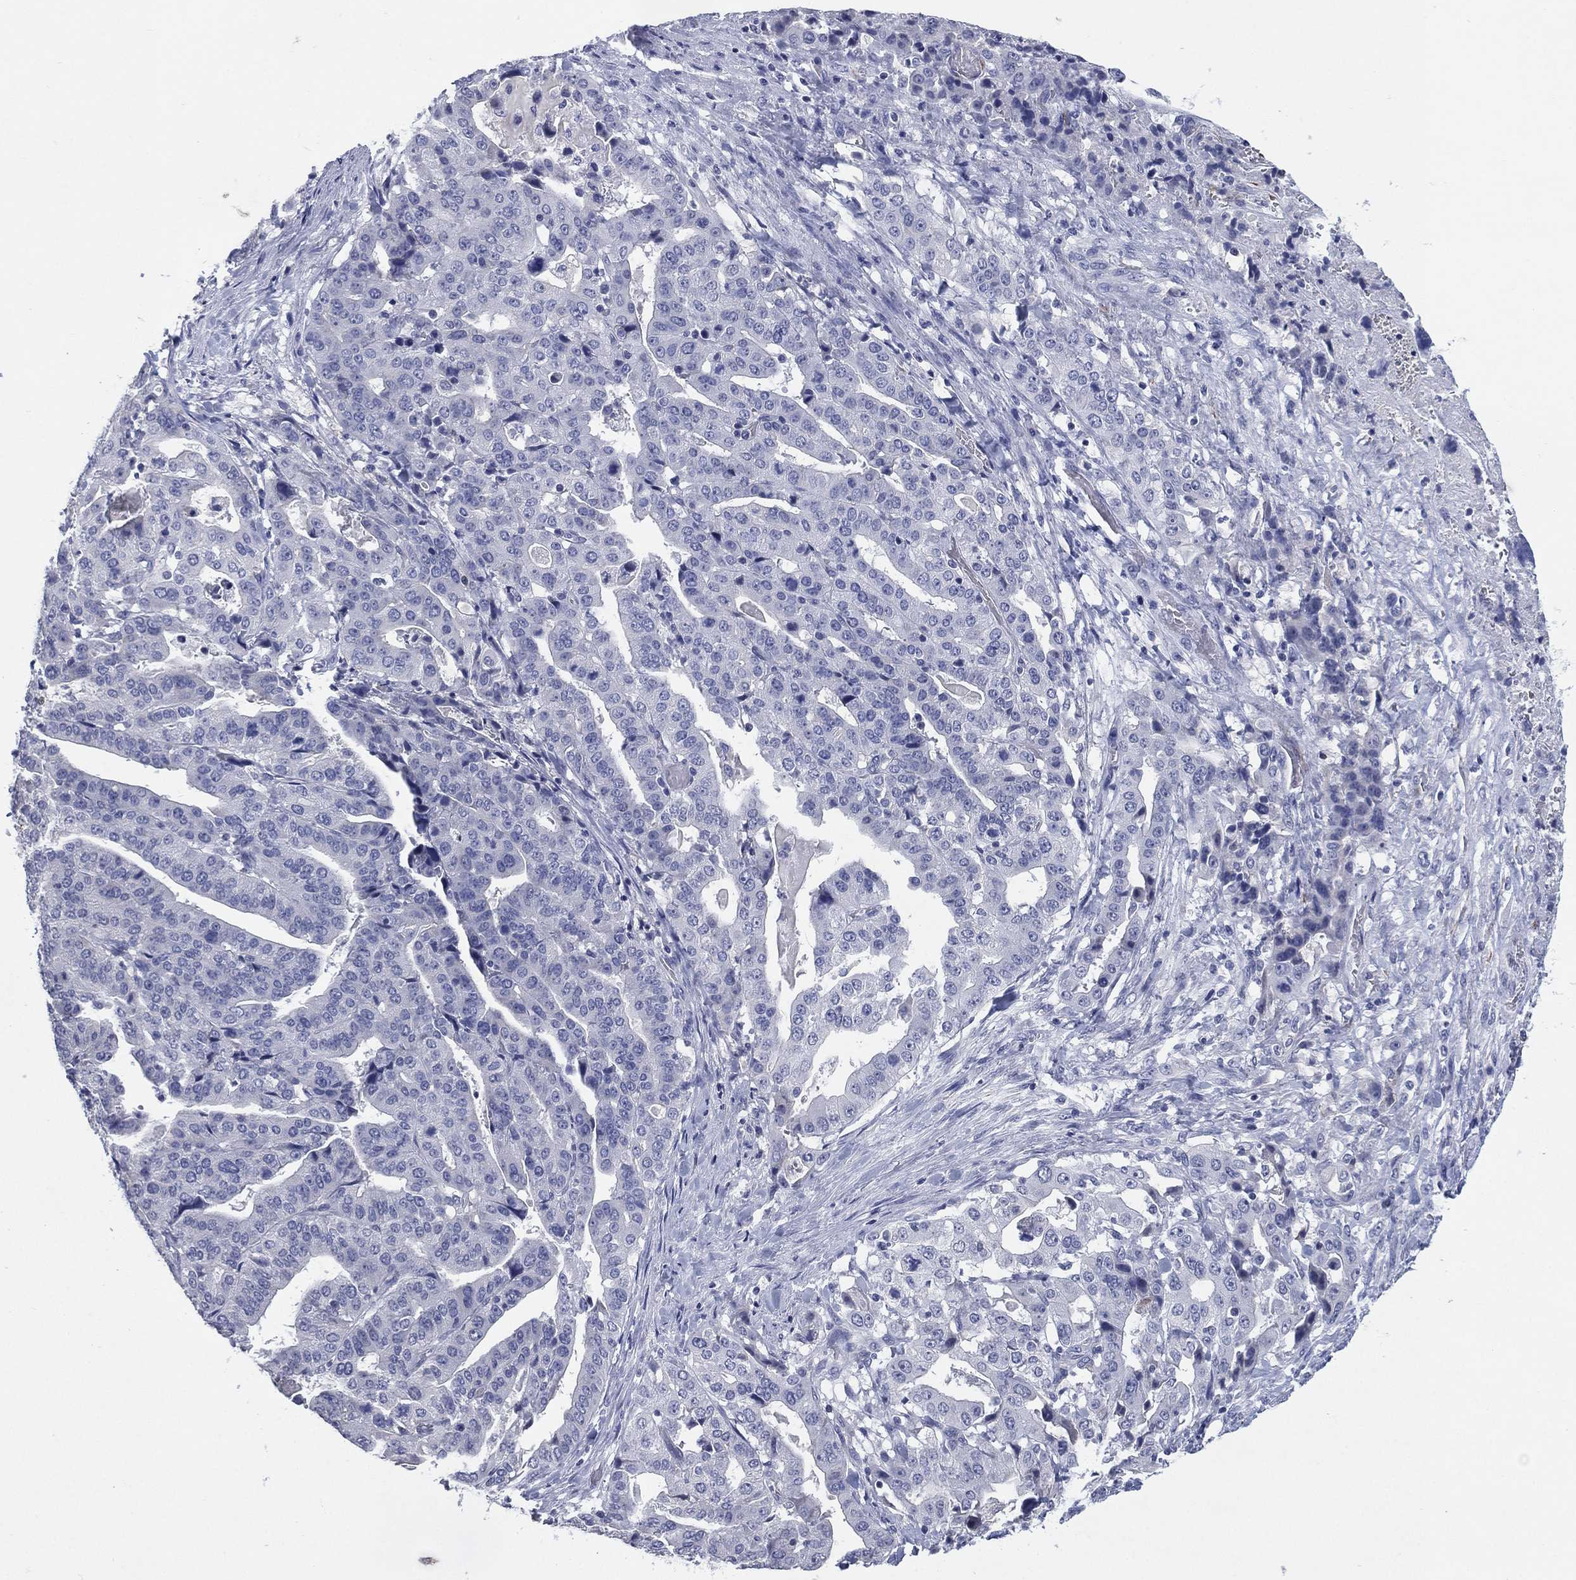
{"staining": {"intensity": "negative", "quantity": "none", "location": "none"}, "tissue": "stomach cancer", "cell_type": "Tumor cells", "image_type": "cancer", "snomed": [{"axis": "morphology", "description": "Adenocarcinoma, NOS"}, {"axis": "topography", "description": "Stomach"}], "caption": "Tumor cells show no significant protein positivity in adenocarcinoma (stomach).", "gene": "KRT35", "patient": {"sex": "male", "age": 48}}